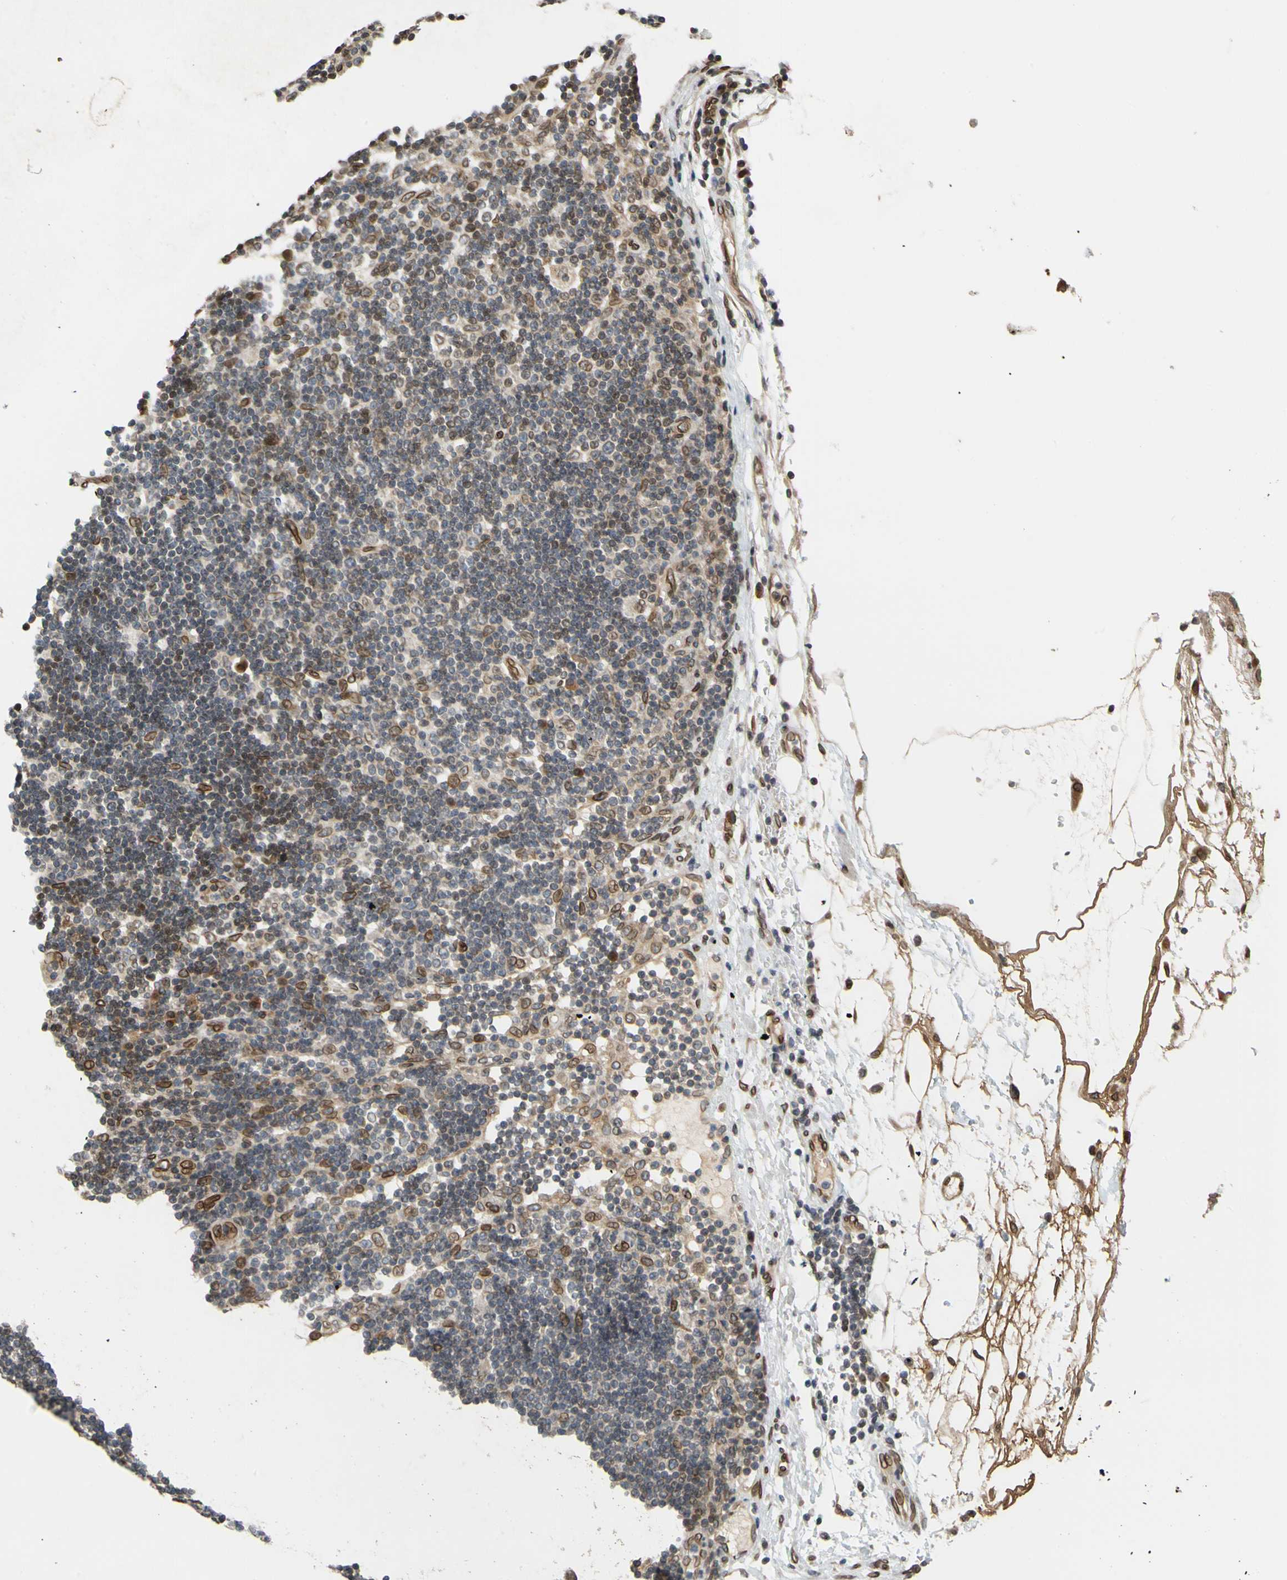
{"staining": {"intensity": "moderate", "quantity": "<25%", "location": "cytoplasmic/membranous,nuclear"}, "tissue": "lymph node", "cell_type": "Germinal center cells", "image_type": "normal", "snomed": [{"axis": "morphology", "description": "Normal tissue, NOS"}, {"axis": "morphology", "description": "Squamous cell carcinoma, metastatic, NOS"}, {"axis": "topography", "description": "Lymph node"}], "caption": "This is a histology image of immunohistochemistry (IHC) staining of normal lymph node, which shows moderate positivity in the cytoplasmic/membranous,nuclear of germinal center cells.", "gene": "SUN1", "patient": {"sex": "female", "age": 53}}